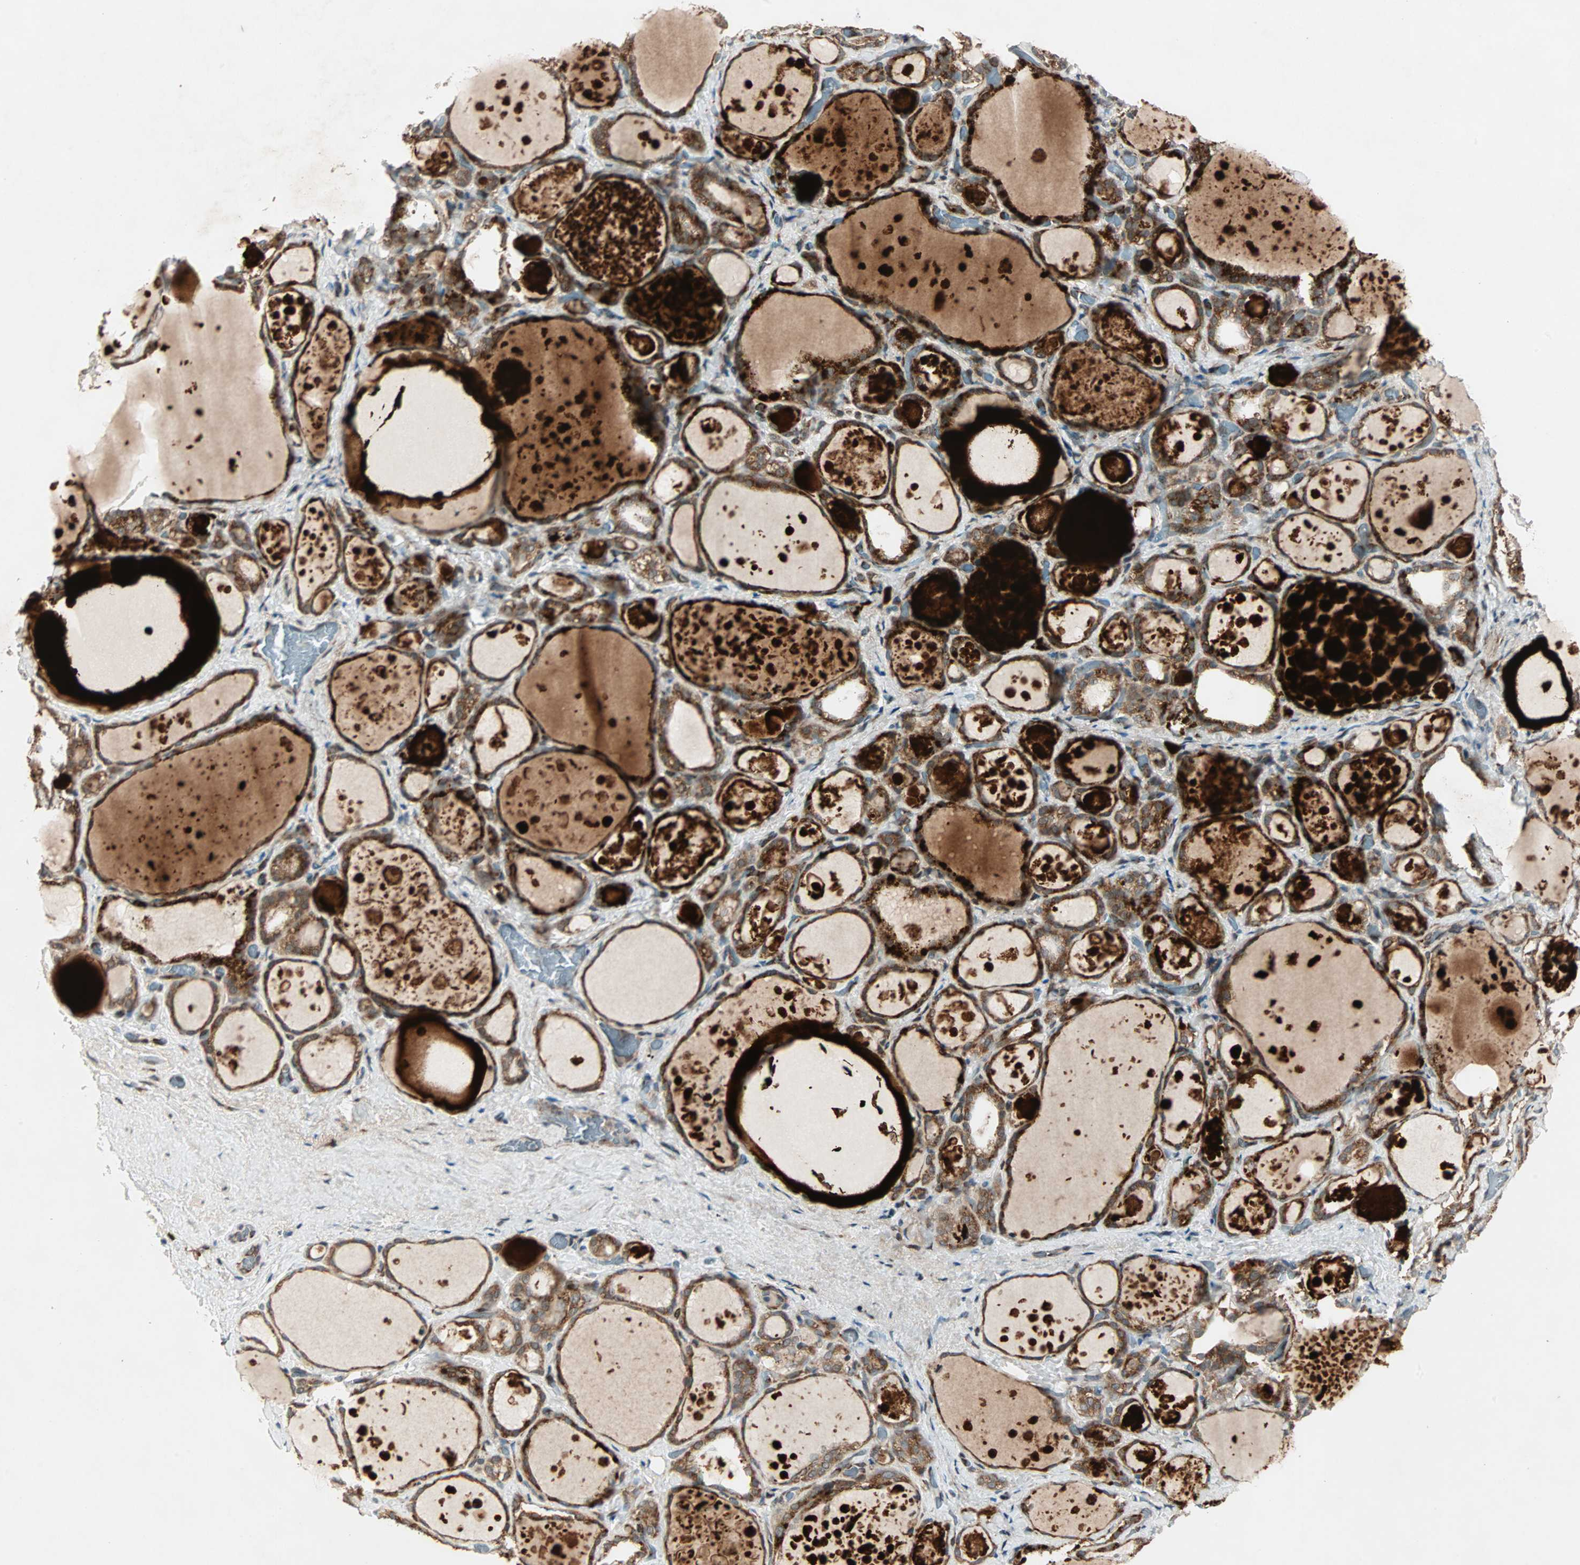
{"staining": {"intensity": "strong", "quantity": ">75%", "location": "cytoplasmic/membranous"}, "tissue": "thyroid gland", "cell_type": "Glandular cells", "image_type": "normal", "snomed": [{"axis": "morphology", "description": "Normal tissue, NOS"}, {"axis": "topography", "description": "Thyroid gland"}], "caption": "Protein analysis of unremarkable thyroid gland displays strong cytoplasmic/membranous expression in approximately >75% of glandular cells. The staining is performed using DAB brown chromogen to label protein expression. The nuclei are counter-stained blue using hematoxylin.", "gene": "ZNF37A", "patient": {"sex": "female", "age": 75}}